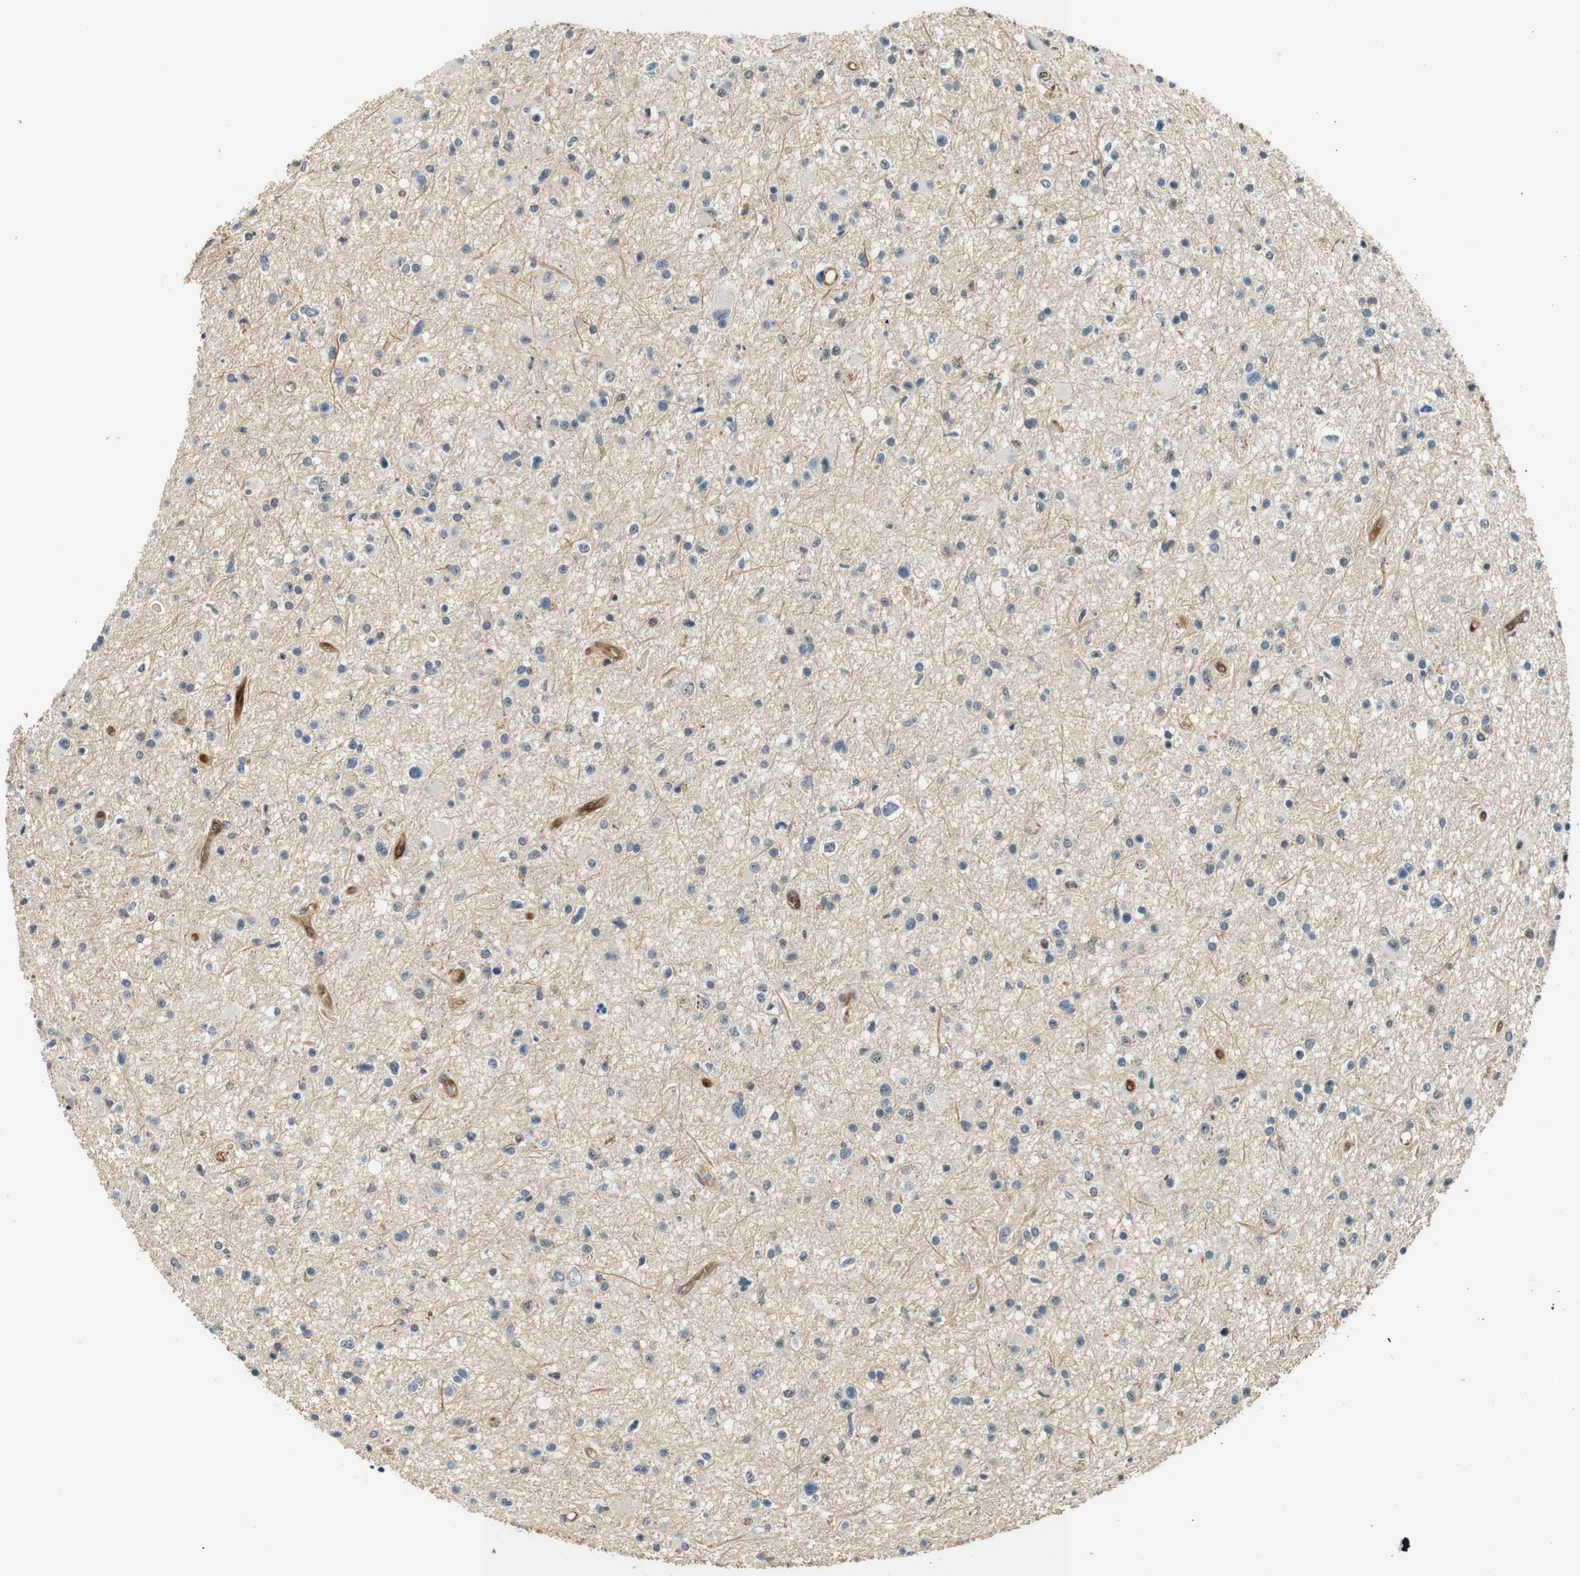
{"staining": {"intensity": "negative", "quantity": "none", "location": "none"}, "tissue": "glioma", "cell_type": "Tumor cells", "image_type": "cancer", "snomed": [{"axis": "morphology", "description": "Glioma, malignant, High grade"}, {"axis": "topography", "description": "Brain"}], "caption": "This is an IHC photomicrograph of glioma. There is no staining in tumor cells.", "gene": "LXN", "patient": {"sex": "male", "age": 33}}